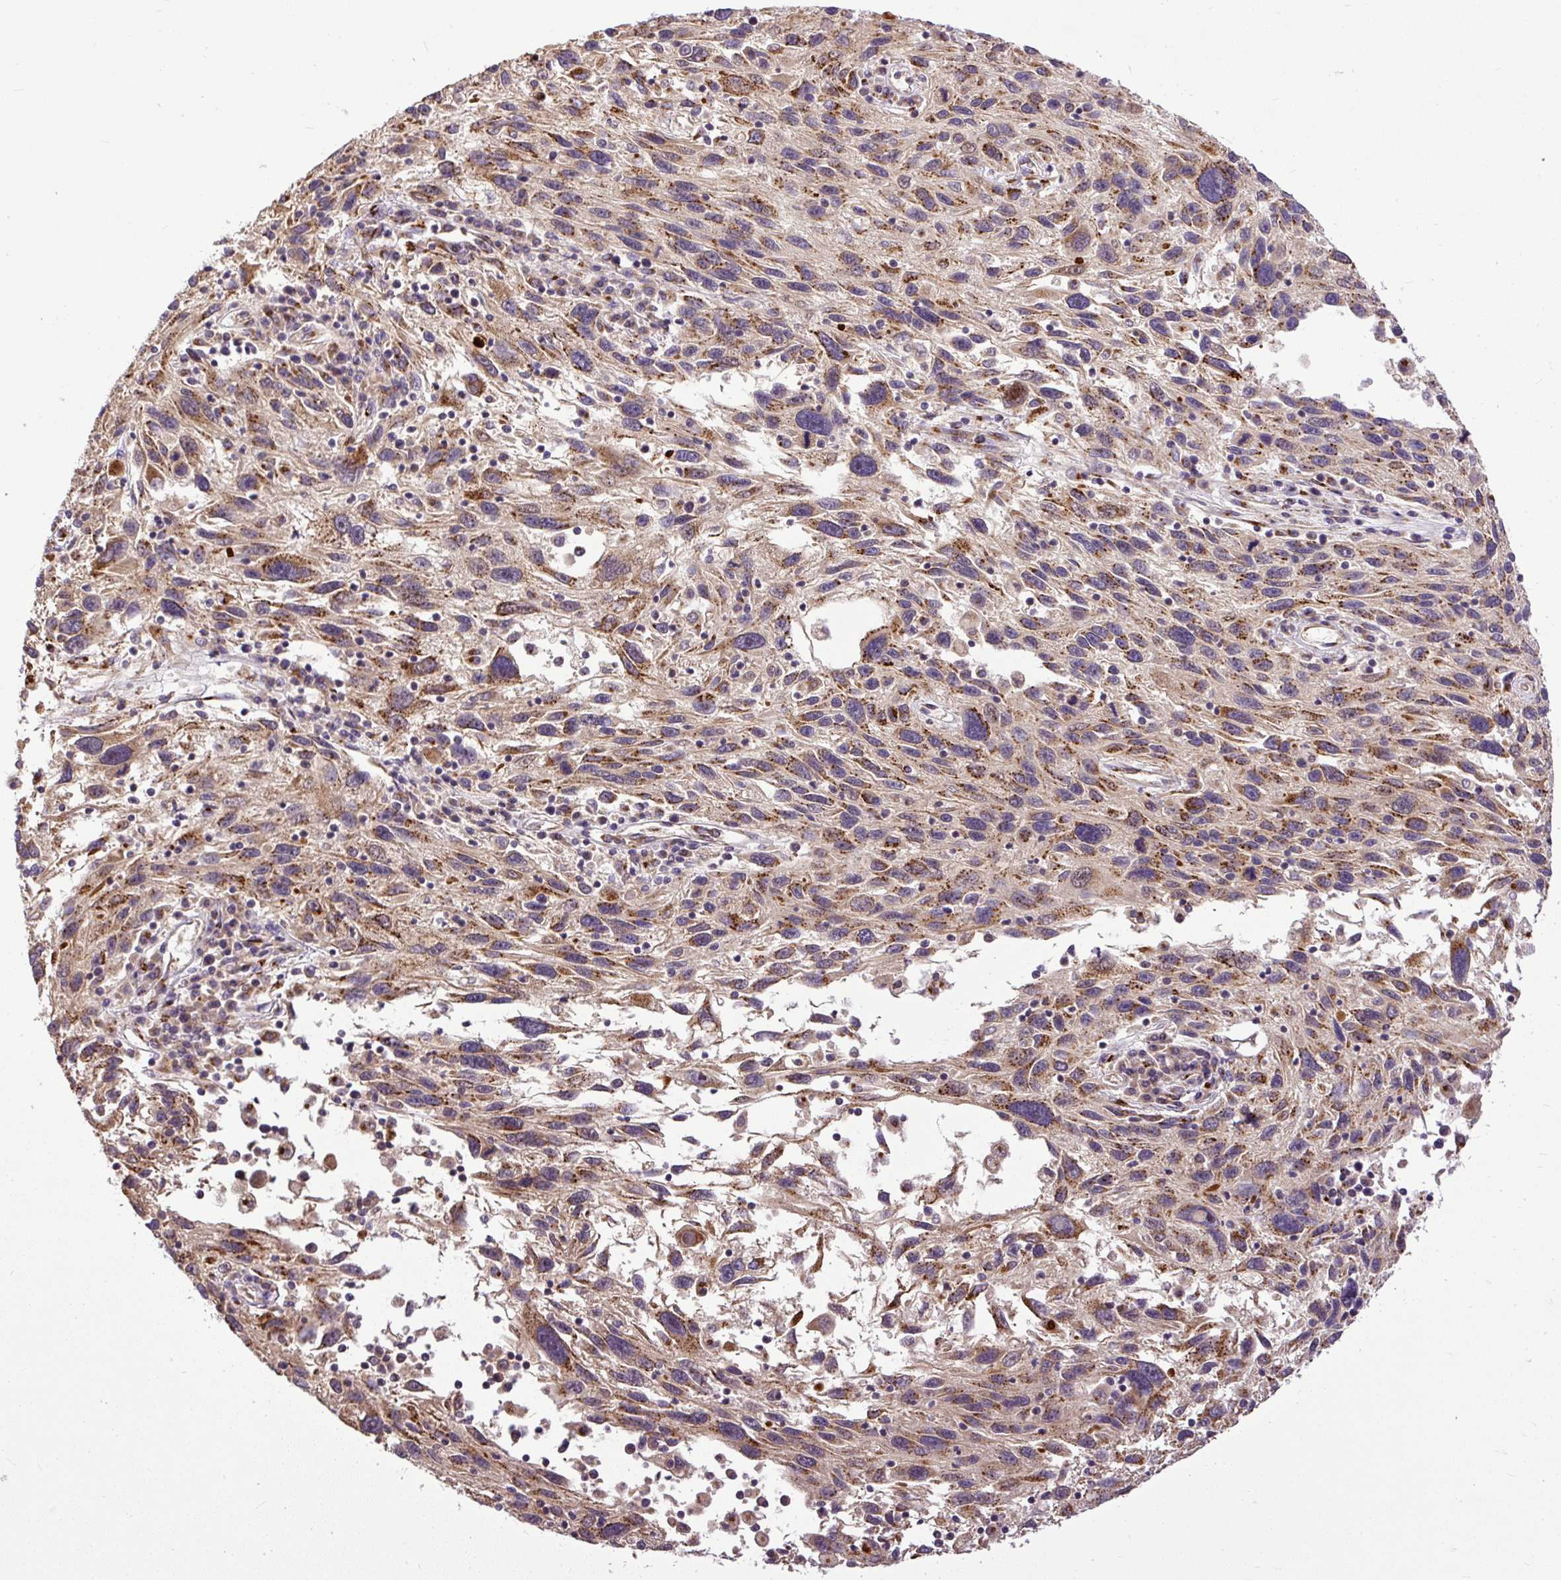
{"staining": {"intensity": "strong", "quantity": ">75%", "location": "cytoplasmic/membranous"}, "tissue": "melanoma", "cell_type": "Tumor cells", "image_type": "cancer", "snomed": [{"axis": "morphology", "description": "Malignant melanoma, NOS"}, {"axis": "topography", "description": "Skin"}], "caption": "Human malignant melanoma stained for a protein (brown) reveals strong cytoplasmic/membranous positive expression in approximately >75% of tumor cells.", "gene": "MSMP", "patient": {"sex": "male", "age": 53}}